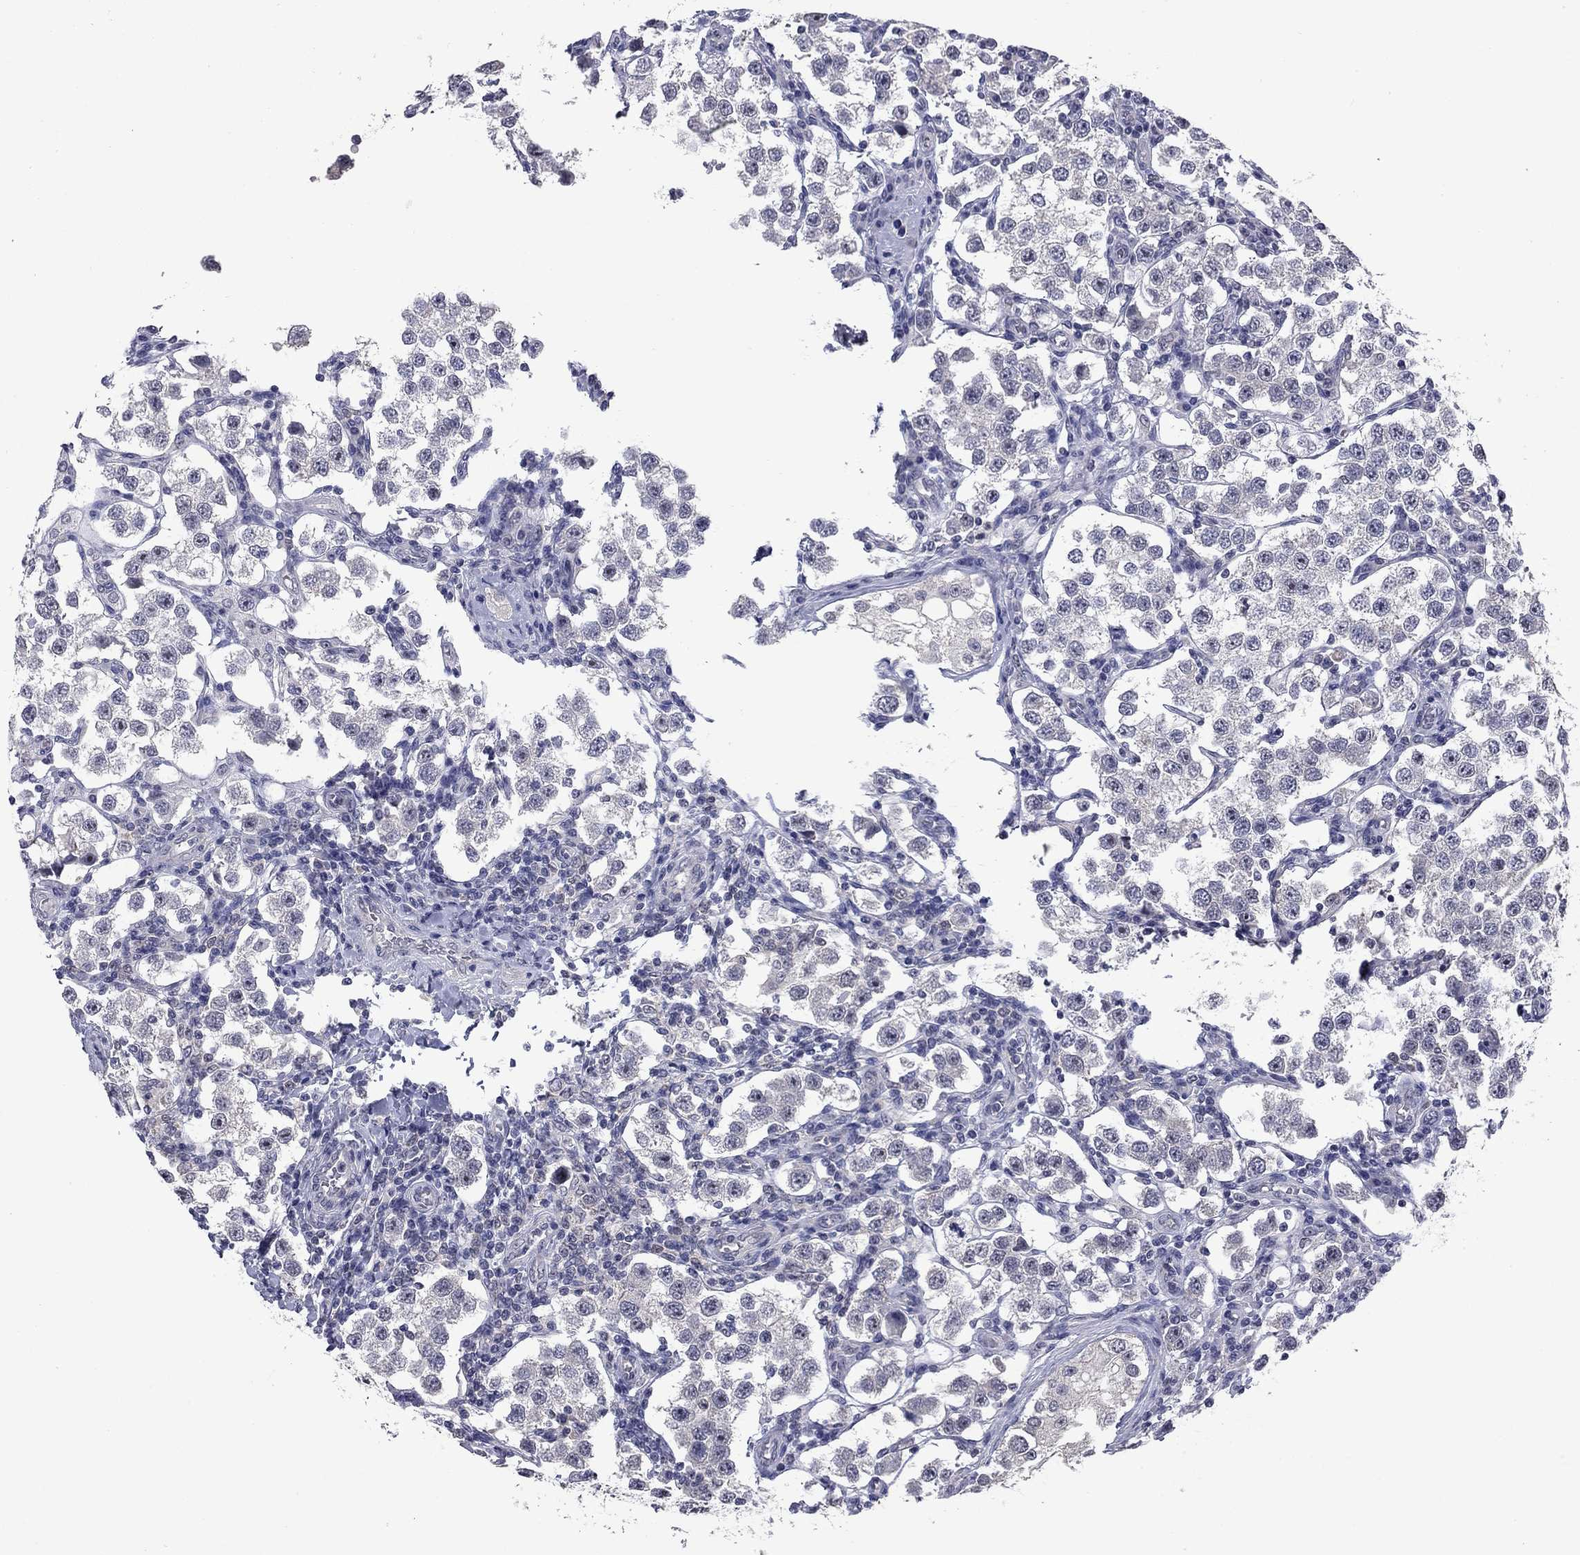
{"staining": {"intensity": "negative", "quantity": "none", "location": "none"}, "tissue": "testis cancer", "cell_type": "Tumor cells", "image_type": "cancer", "snomed": [{"axis": "morphology", "description": "Seminoma, NOS"}, {"axis": "topography", "description": "Testis"}], "caption": "Immunohistochemistry micrograph of neoplastic tissue: testis cancer stained with DAB (3,3'-diaminobenzidine) shows no significant protein expression in tumor cells.", "gene": "SHOC2", "patient": {"sex": "male", "age": 37}}